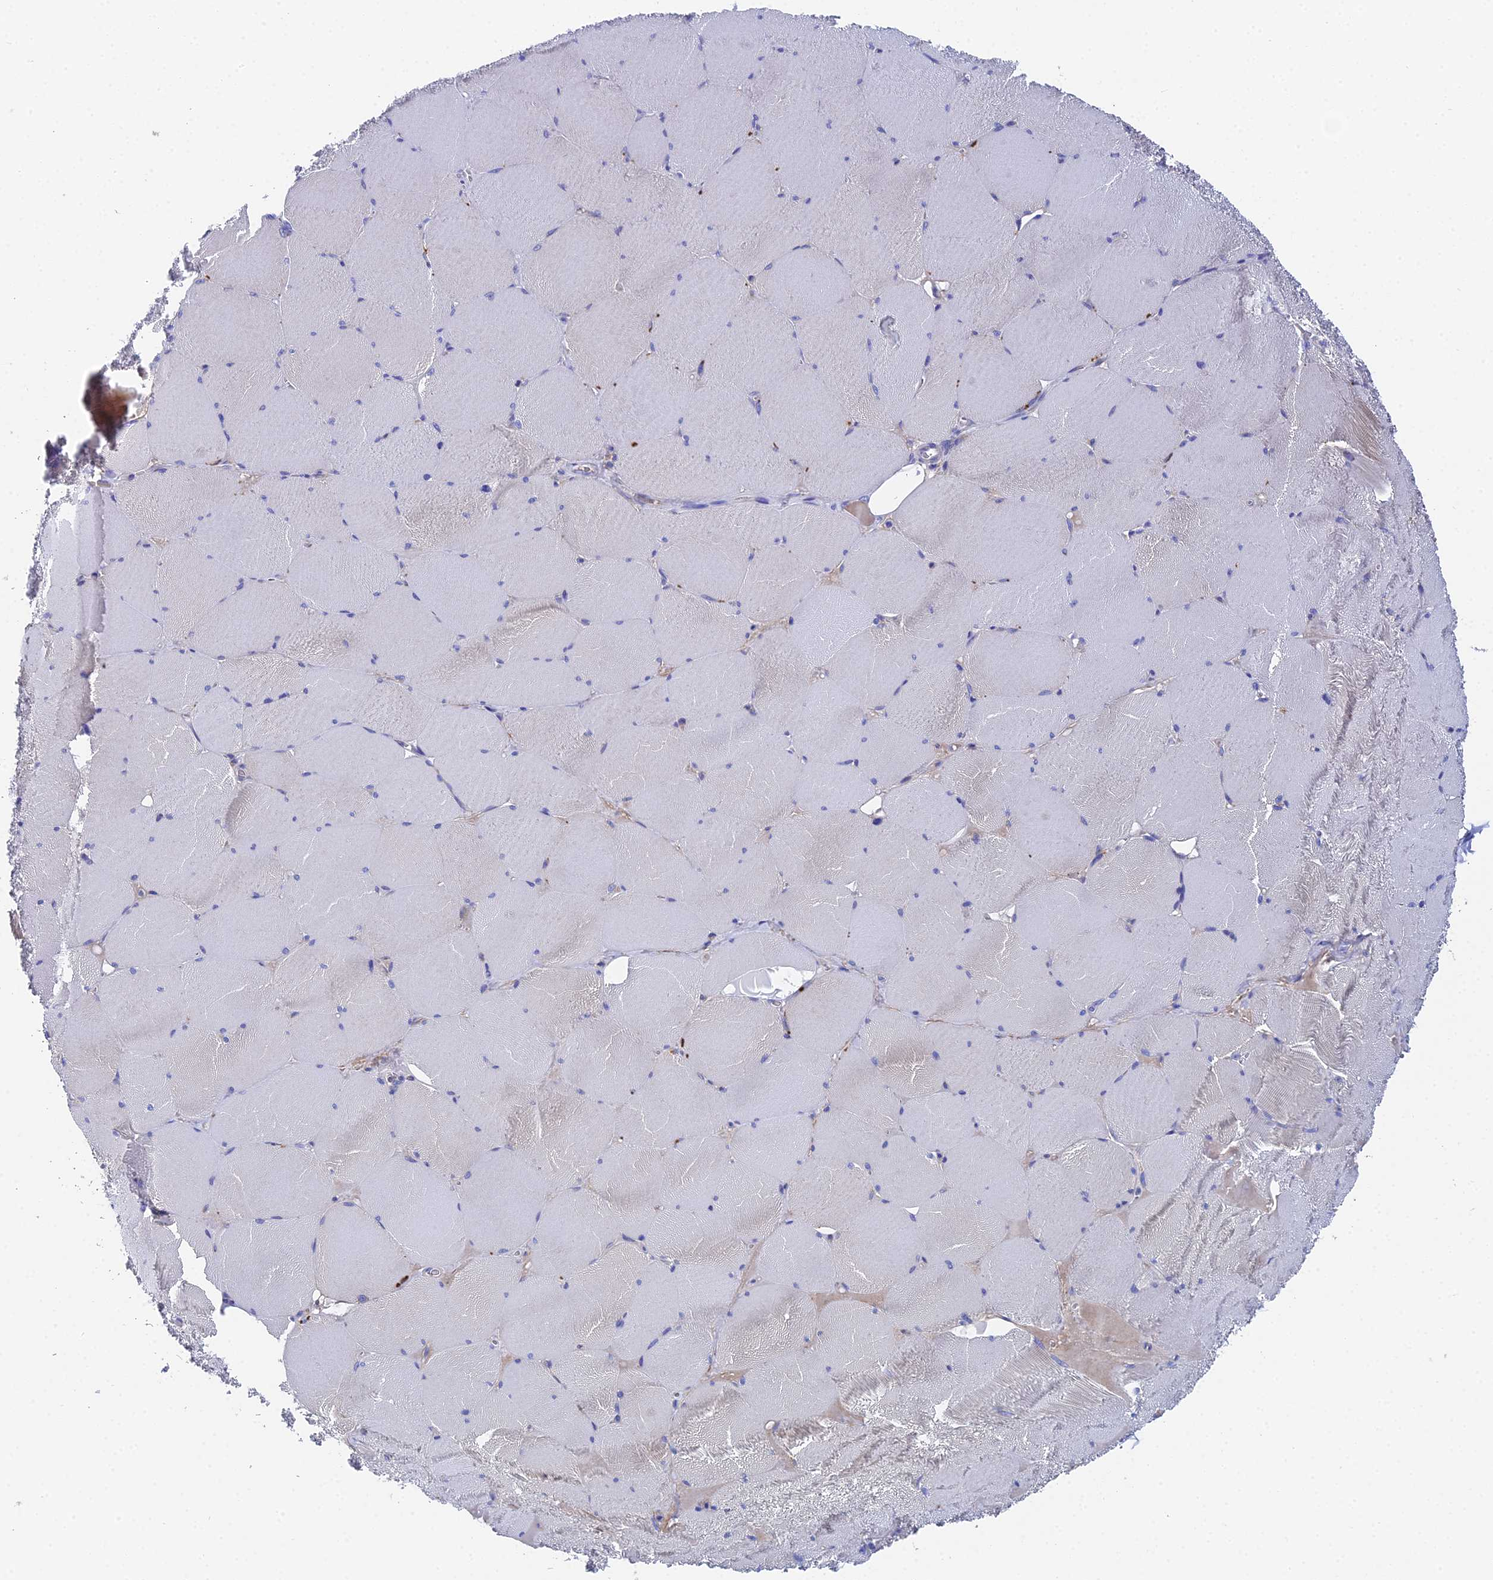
{"staining": {"intensity": "weak", "quantity": "25%-75%", "location": "cytoplasmic/membranous"}, "tissue": "skeletal muscle", "cell_type": "Myocytes", "image_type": "normal", "snomed": [{"axis": "morphology", "description": "Normal tissue, NOS"}, {"axis": "topography", "description": "Skeletal muscle"}, {"axis": "topography", "description": "Head-Neck"}], "caption": "Approximately 25%-75% of myocytes in benign skeletal muscle reveal weak cytoplasmic/membranous protein staining as visualized by brown immunohistochemical staining.", "gene": "UBE2L3", "patient": {"sex": "male", "age": 66}}